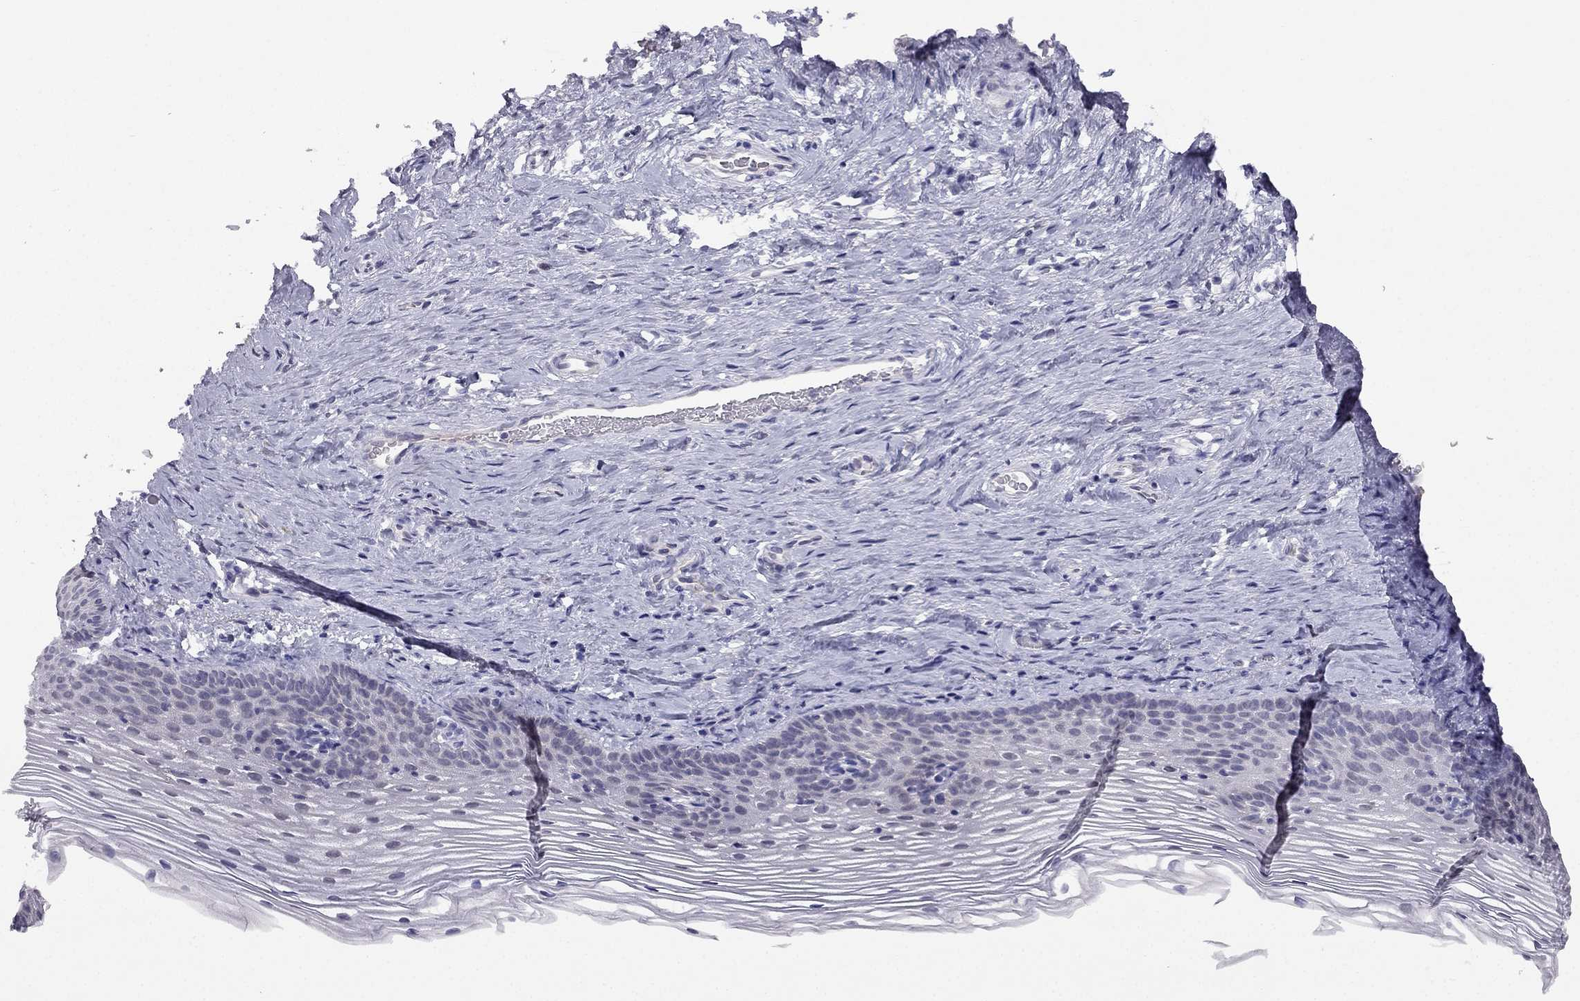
{"staining": {"intensity": "negative", "quantity": "none", "location": "none"}, "tissue": "cervix", "cell_type": "Glandular cells", "image_type": "normal", "snomed": [{"axis": "morphology", "description": "Normal tissue, NOS"}, {"axis": "topography", "description": "Cervix"}], "caption": "IHC micrograph of normal cervix: human cervix stained with DAB demonstrates no significant protein positivity in glandular cells.", "gene": "C16orf89", "patient": {"sex": "female", "age": 39}}